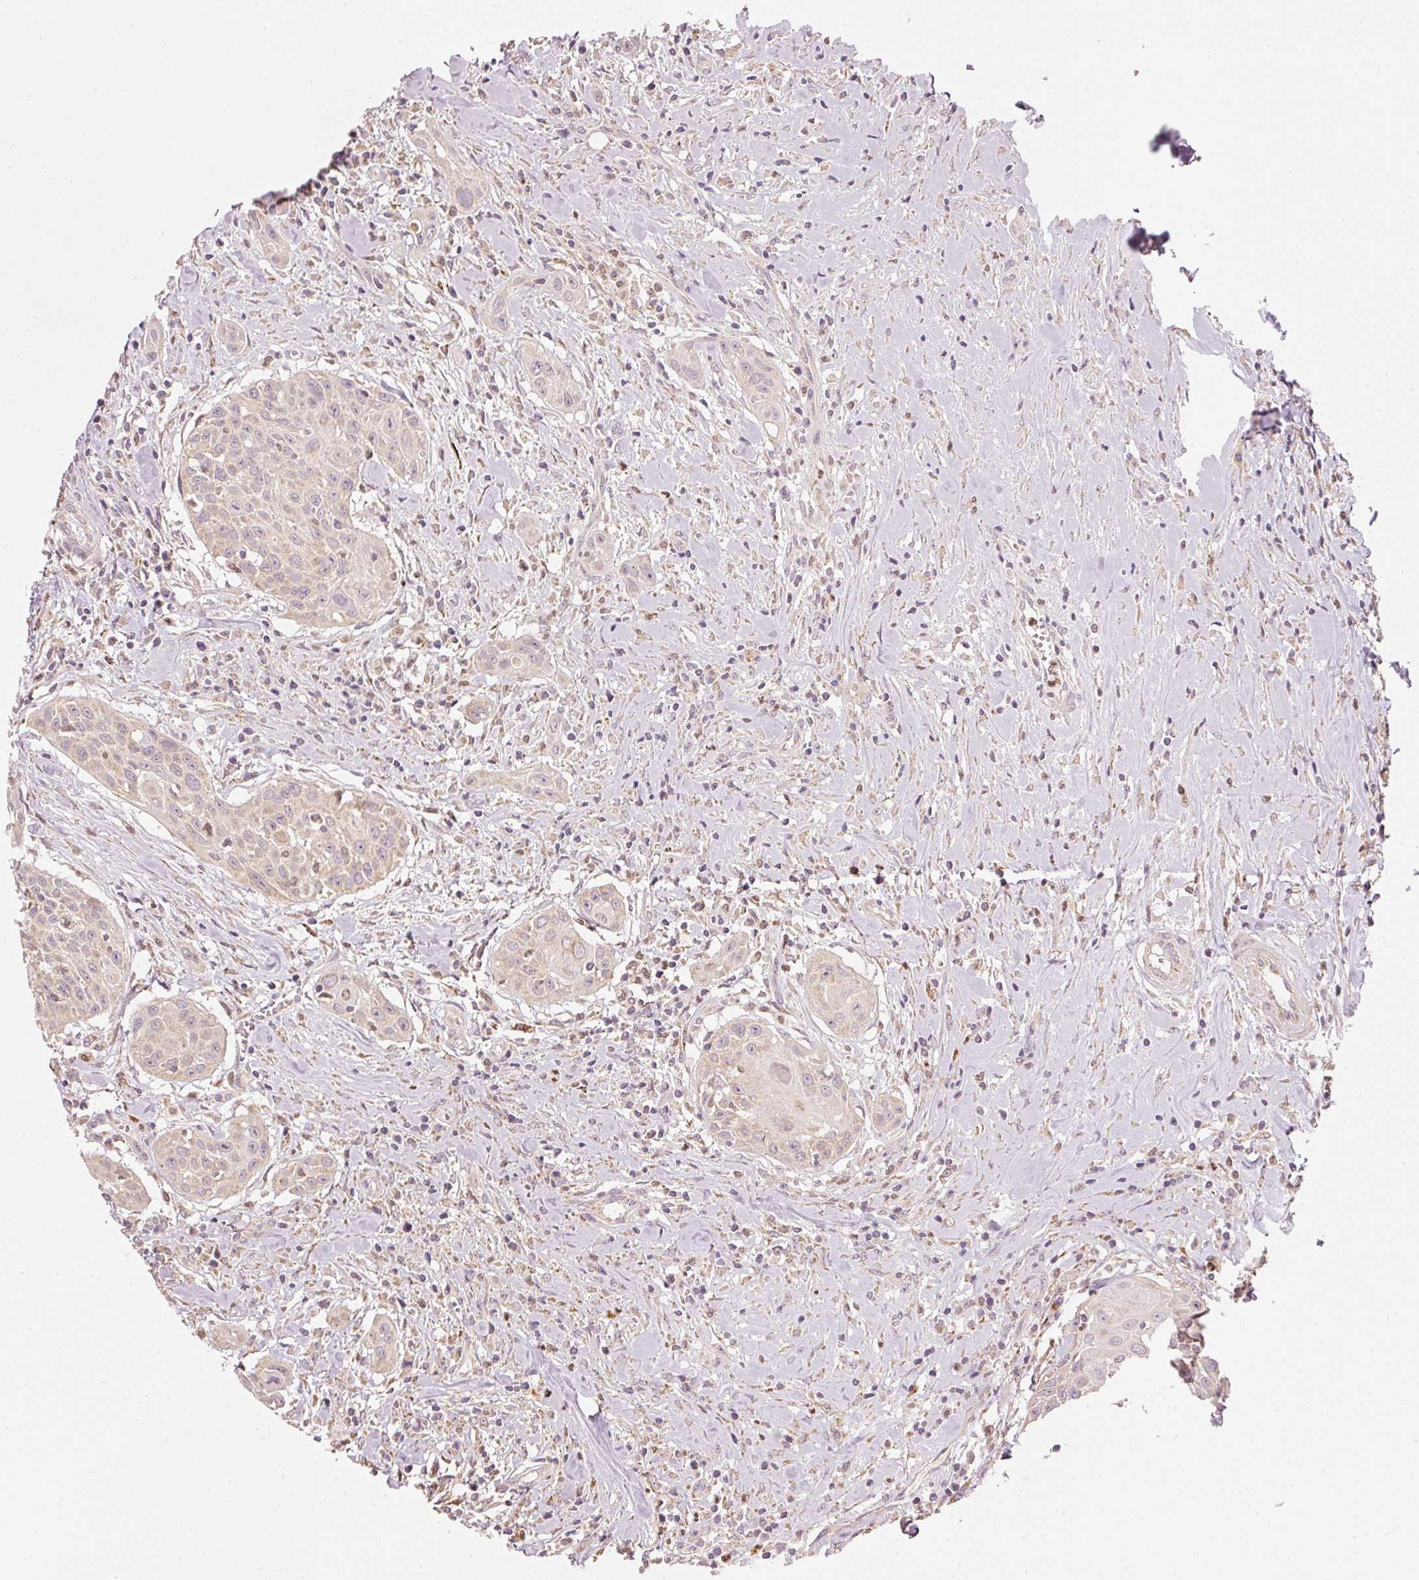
{"staining": {"intensity": "weak", "quantity": "25%-75%", "location": "cytoplasmic/membranous"}, "tissue": "head and neck cancer", "cell_type": "Tumor cells", "image_type": "cancer", "snomed": [{"axis": "morphology", "description": "Squamous cell carcinoma, NOS"}, {"axis": "topography", "description": "Lymph node"}, {"axis": "topography", "description": "Salivary gland"}, {"axis": "topography", "description": "Head-Neck"}], "caption": "High-power microscopy captured an immunohistochemistry histopathology image of head and neck cancer, revealing weak cytoplasmic/membranous expression in about 25%-75% of tumor cells. The staining is performed using DAB brown chromogen to label protein expression. The nuclei are counter-stained blue using hematoxylin.", "gene": "MTHFD1L", "patient": {"sex": "female", "age": 74}}